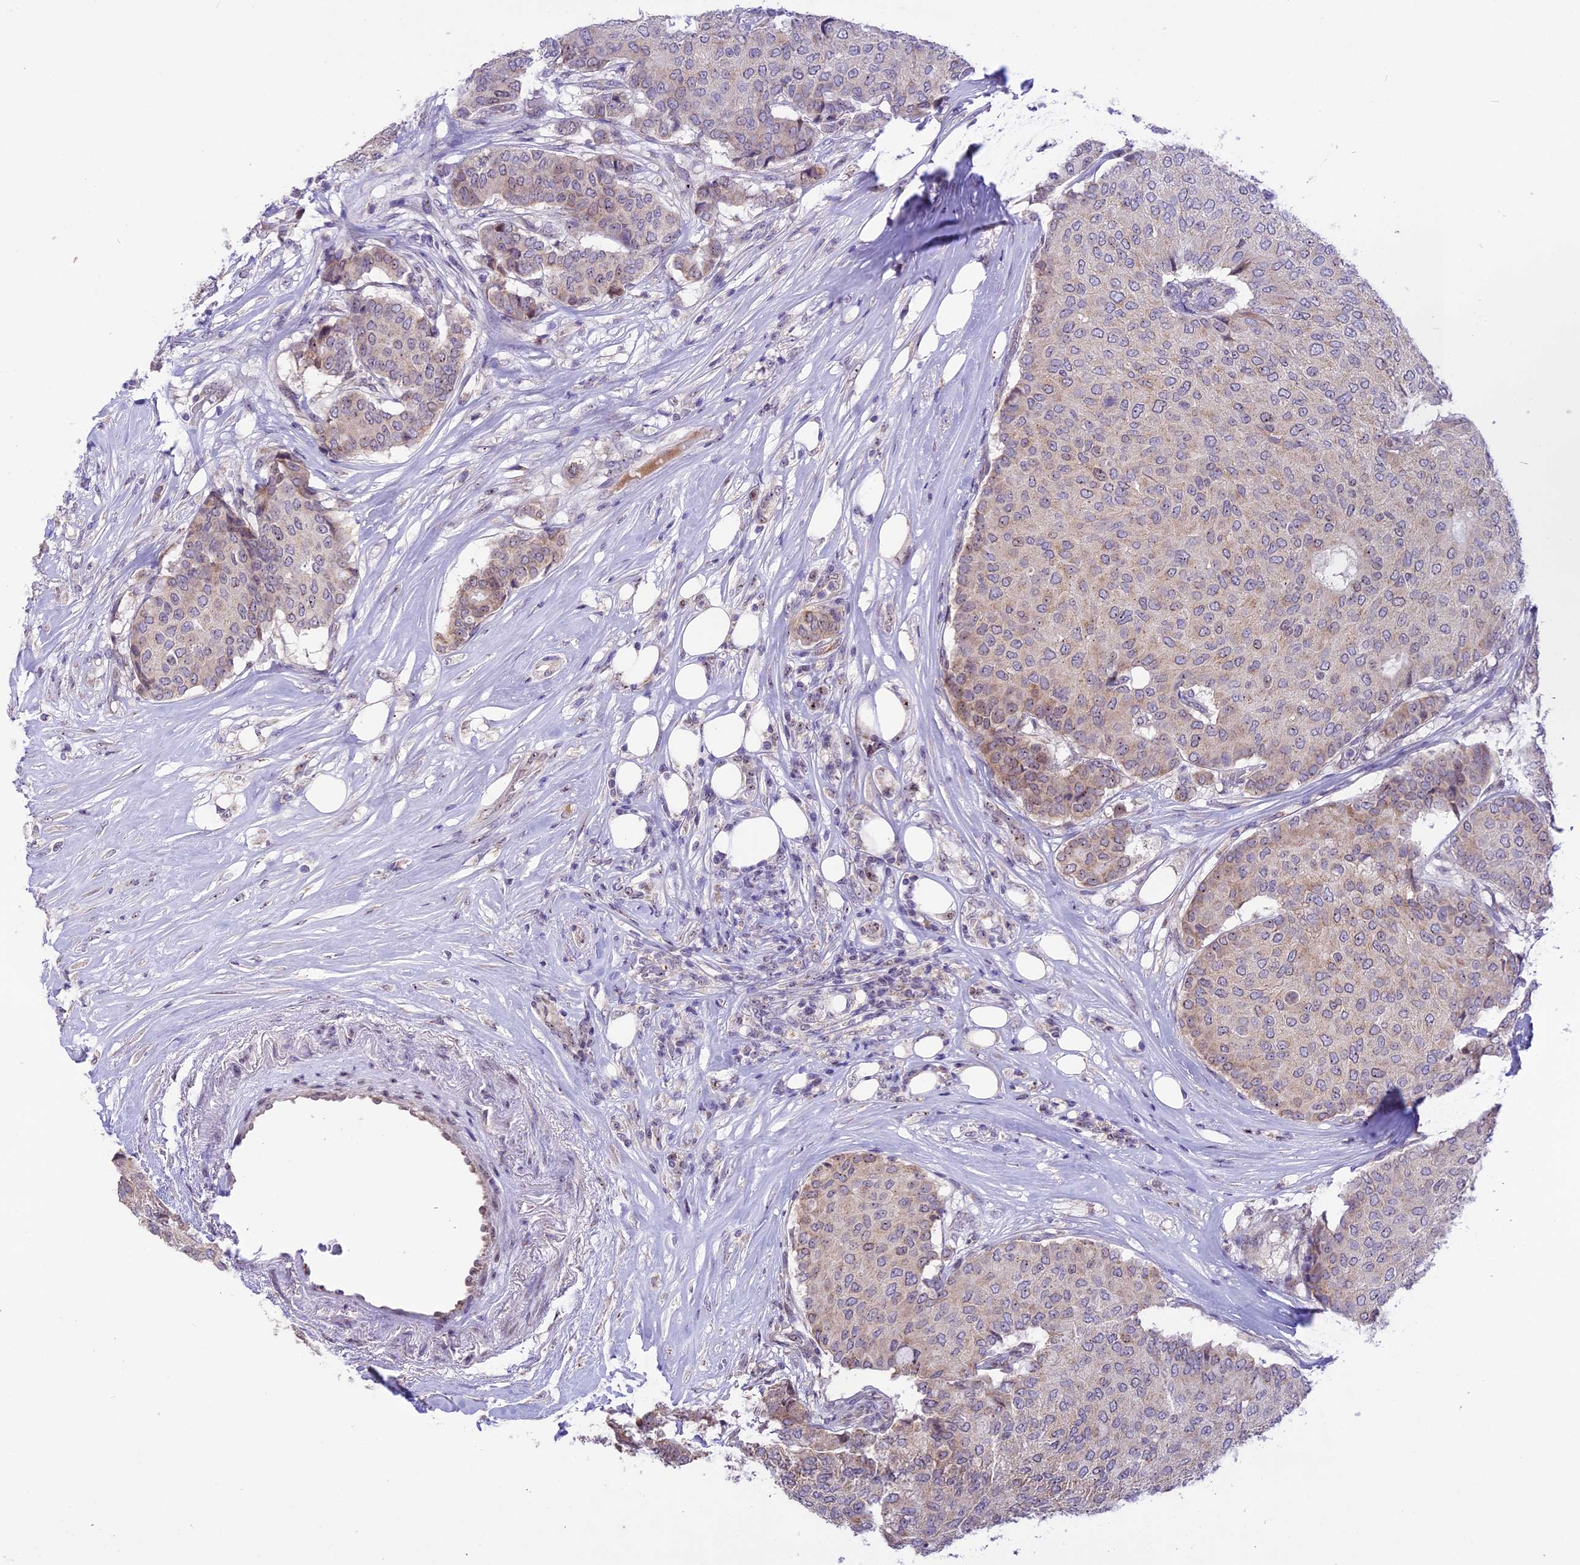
{"staining": {"intensity": "weak", "quantity": "<25%", "location": "cytoplasmic/membranous"}, "tissue": "breast cancer", "cell_type": "Tumor cells", "image_type": "cancer", "snomed": [{"axis": "morphology", "description": "Duct carcinoma"}, {"axis": "topography", "description": "Breast"}], "caption": "Human breast cancer stained for a protein using immunohistochemistry reveals no positivity in tumor cells.", "gene": "CMSS1", "patient": {"sex": "female", "age": 75}}